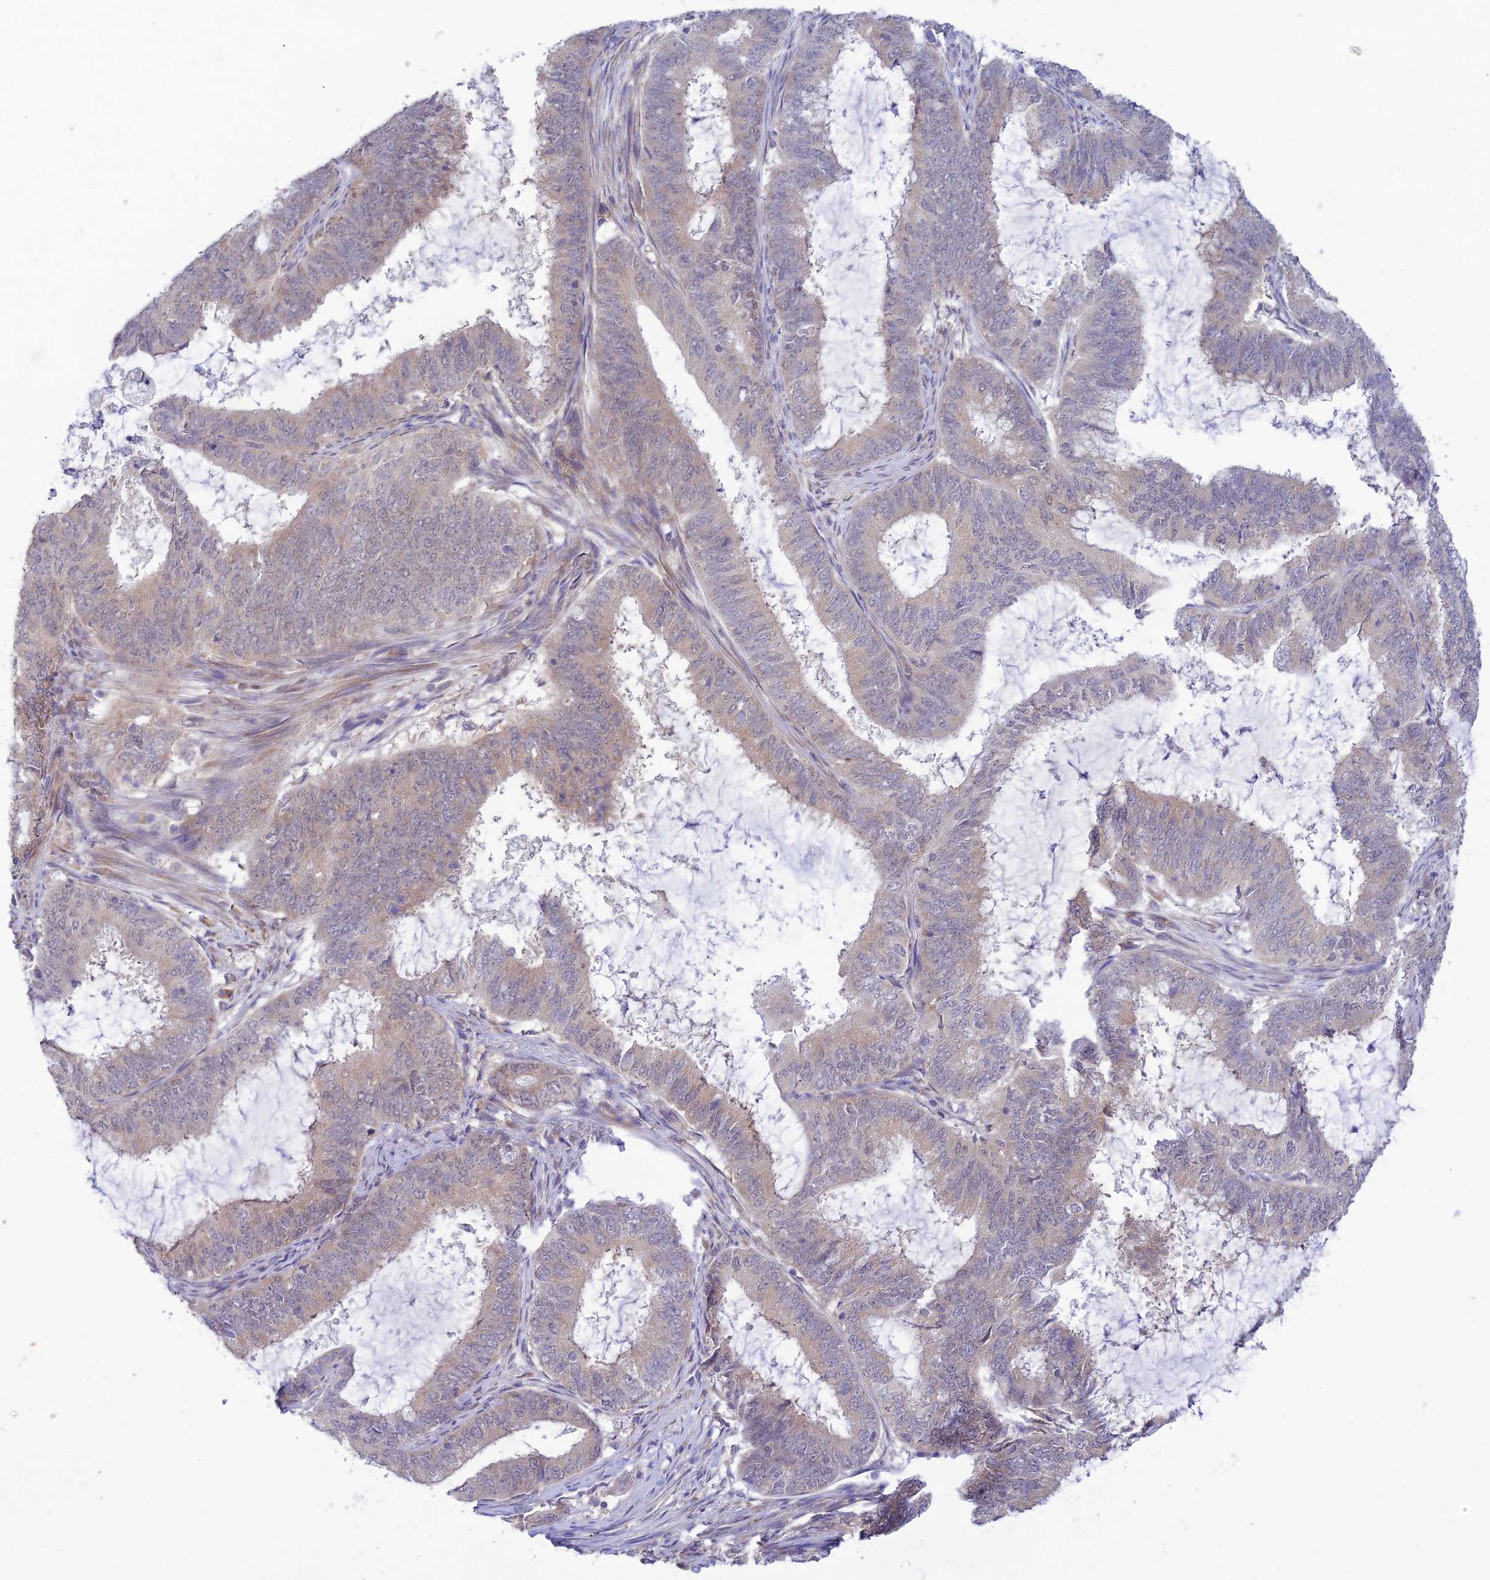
{"staining": {"intensity": "negative", "quantity": "none", "location": "none"}, "tissue": "endometrial cancer", "cell_type": "Tumor cells", "image_type": "cancer", "snomed": [{"axis": "morphology", "description": "Adenocarcinoma, NOS"}, {"axis": "topography", "description": "Endometrium"}], "caption": "Protein analysis of endometrial adenocarcinoma displays no significant positivity in tumor cells.", "gene": "SKIC8", "patient": {"sex": "female", "age": 51}}